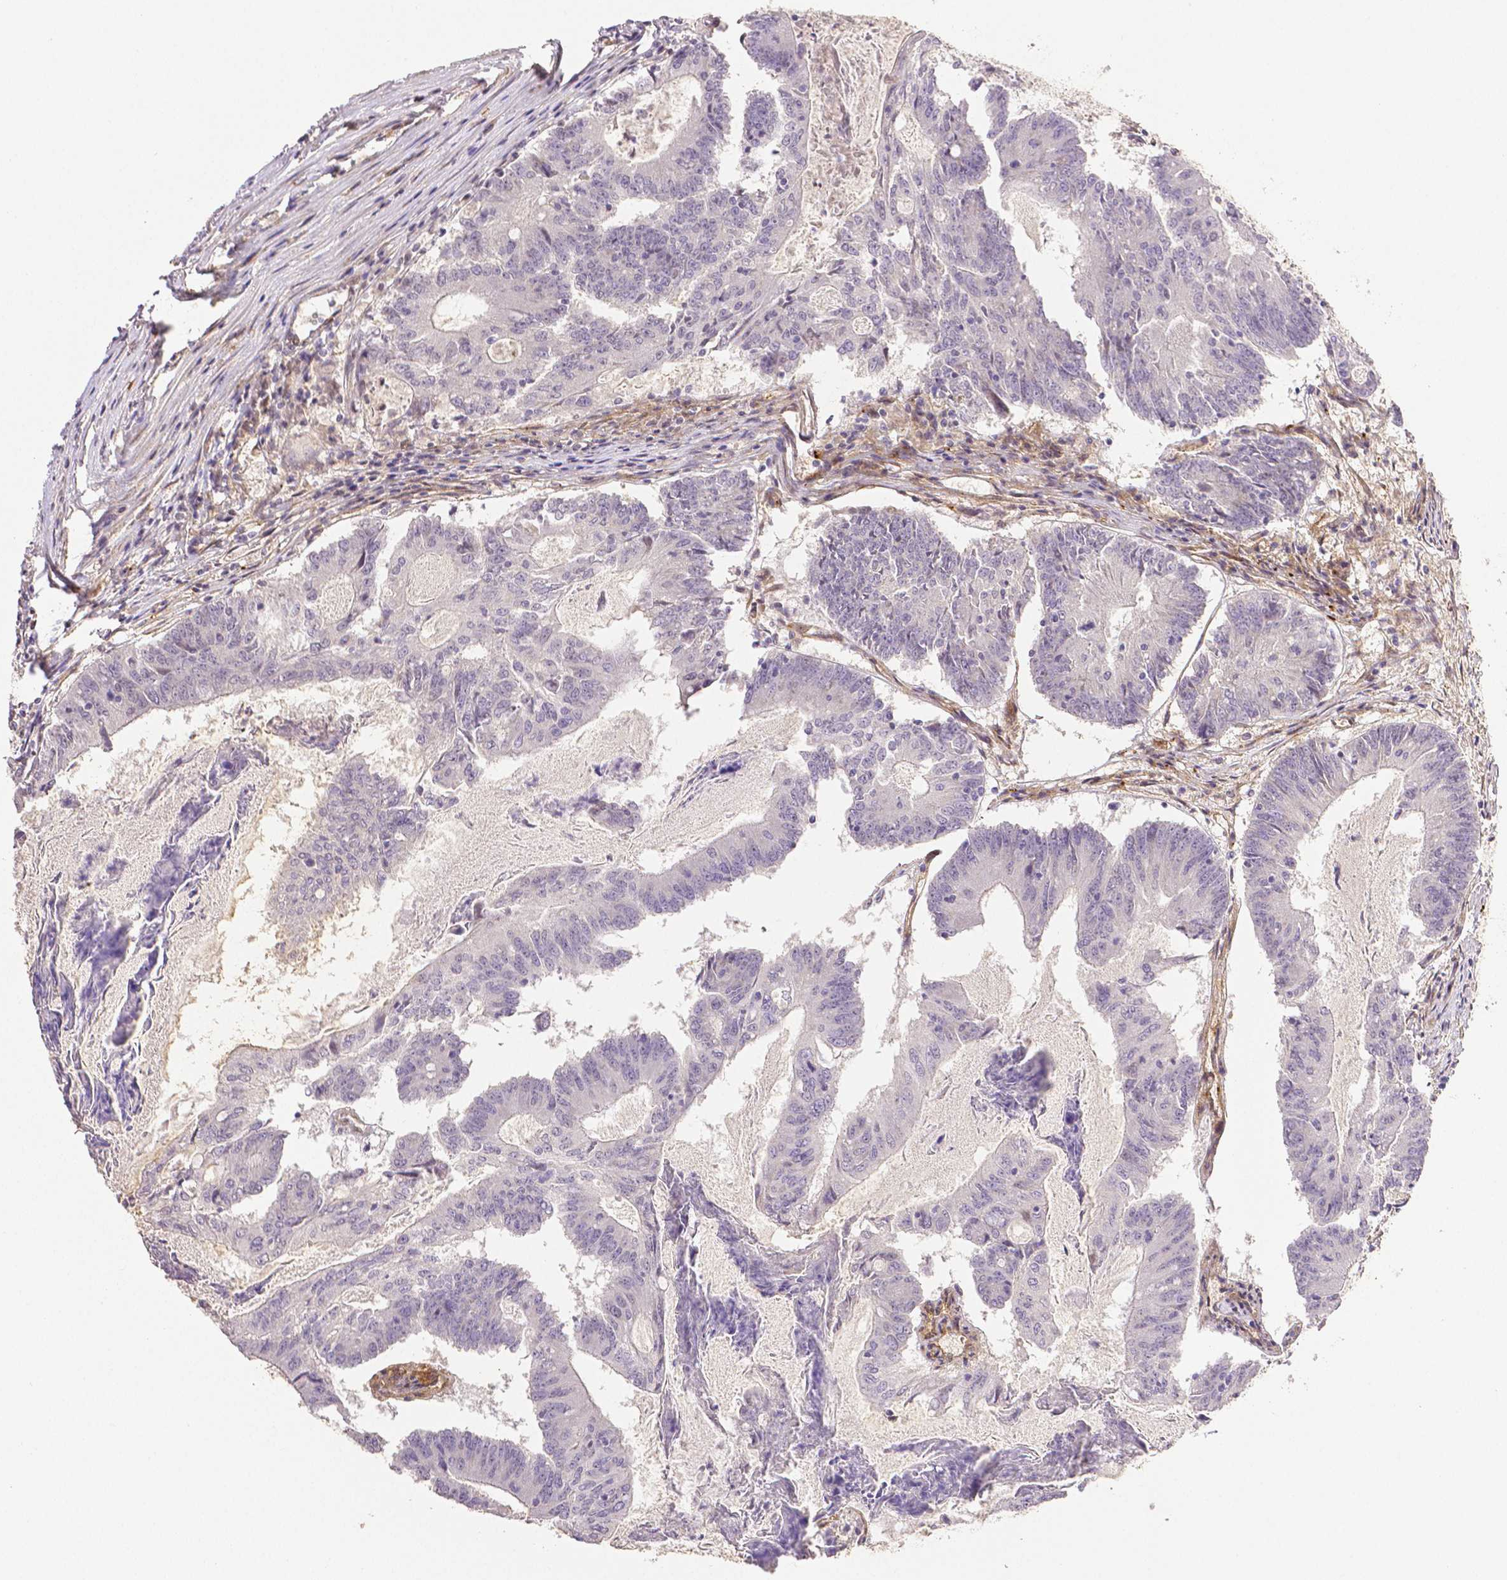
{"staining": {"intensity": "negative", "quantity": "none", "location": "none"}, "tissue": "colorectal cancer", "cell_type": "Tumor cells", "image_type": "cancer", "snomed": [{"axis": "morphology", "description": "Adenocarcinoma, NOS"}, {"axis": "topography", "description": "Colon"}], "caption": "Protein analysis of colorectal adenocarcinoma demonstrates no significant positivity in tumor cells.", "gene": "THY1", "patient": {"sex": "female", "age": 70}}